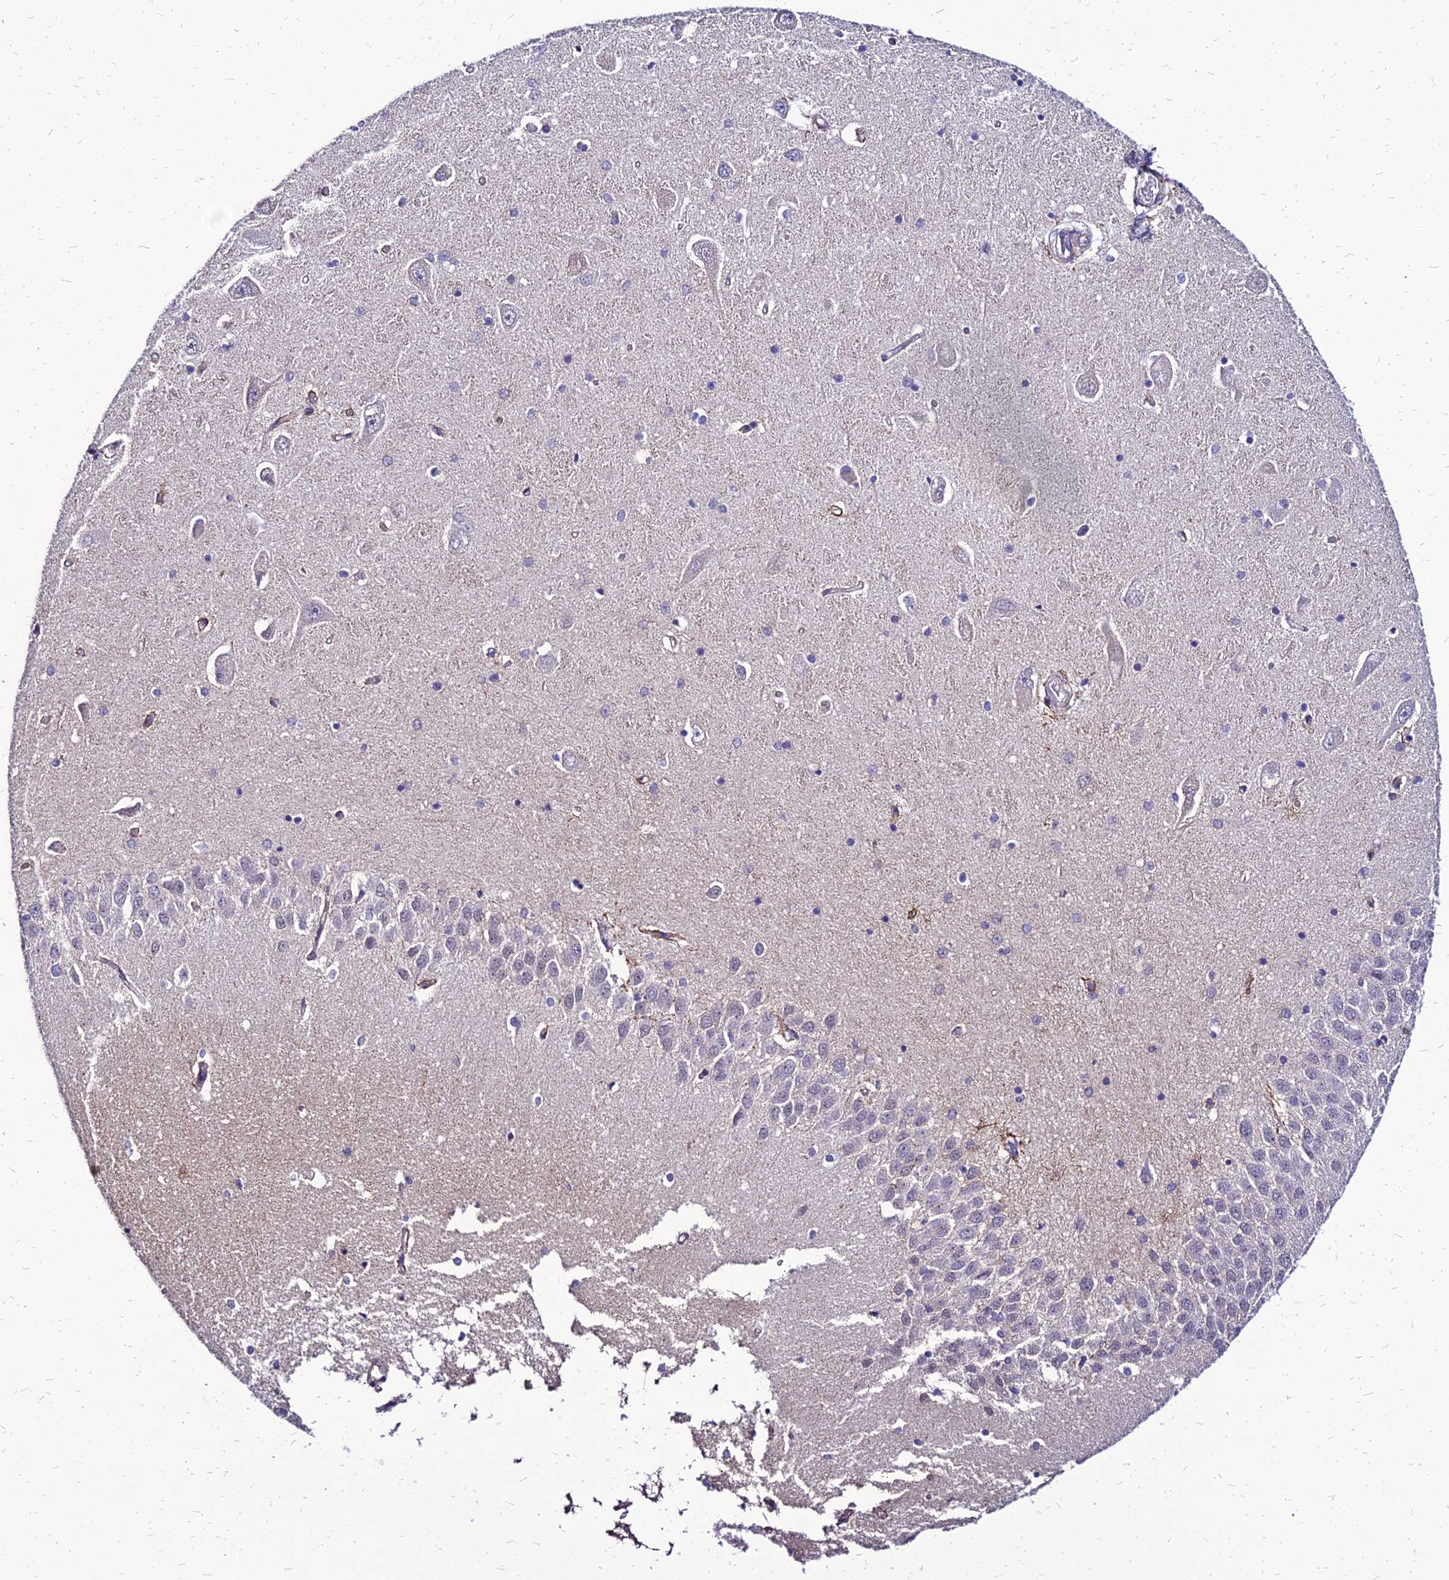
{"staining": {"intensity": "negative", "quantity": "none", "location": "none"}, "tissue": "hippocampus", "cell_type": "Glial cells", "image_type": "normal", "snomed": [{"axis": "morphology", "description": "Normal tissue, NOS"}, {"axis": "topography", "description": "Hippocampus"}], "caption": "Histopathology image shows no protein expression in glial cells of benign hippocampus.", "gene": "YEATS2", "patient": {"sex": "male", "age": 45}}